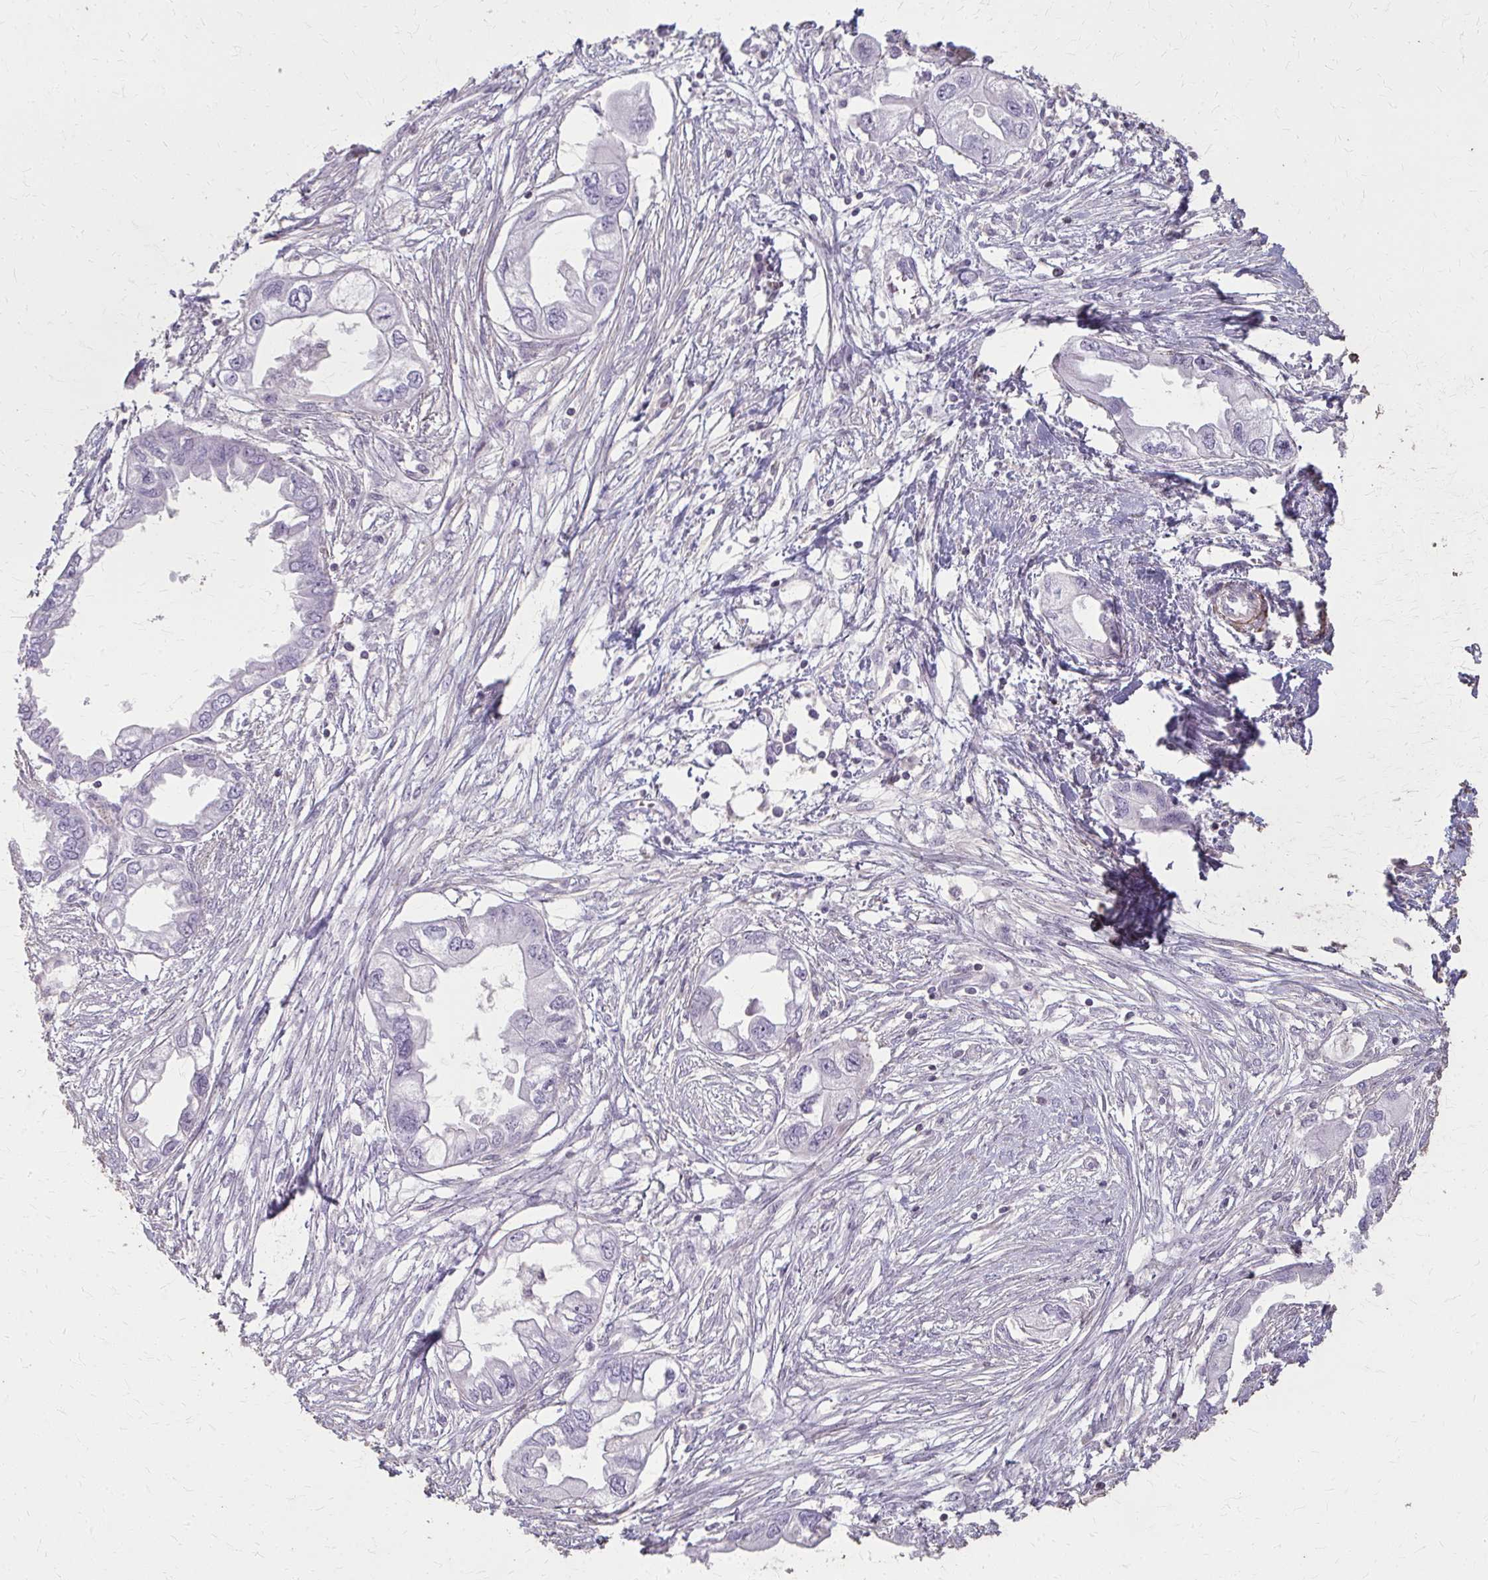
{"staining": {"intensity": "negative", "quantity": "none", "location": "none"}, "tissue": "endometrial cancer", "cell_type": "Tumor cells", "image_type": "cancer", "snomed": [{"axis": "morphology", "description": "Adenocarcinoma, NOS"}, {"axis": "morphology", "description": "Adenocarcinoma, metastatic, NOS"}, {"axis": "topography", "description": "Adipose tissue"}, {"axis": "topography", "description": "Endometrium"}], "caption": "The micrograph reveals no staining of tumor cells in endometrial metastatic adenocarcinoma.", "gene": "TENM4", "patient": {"sex": "female", "age": 67}}